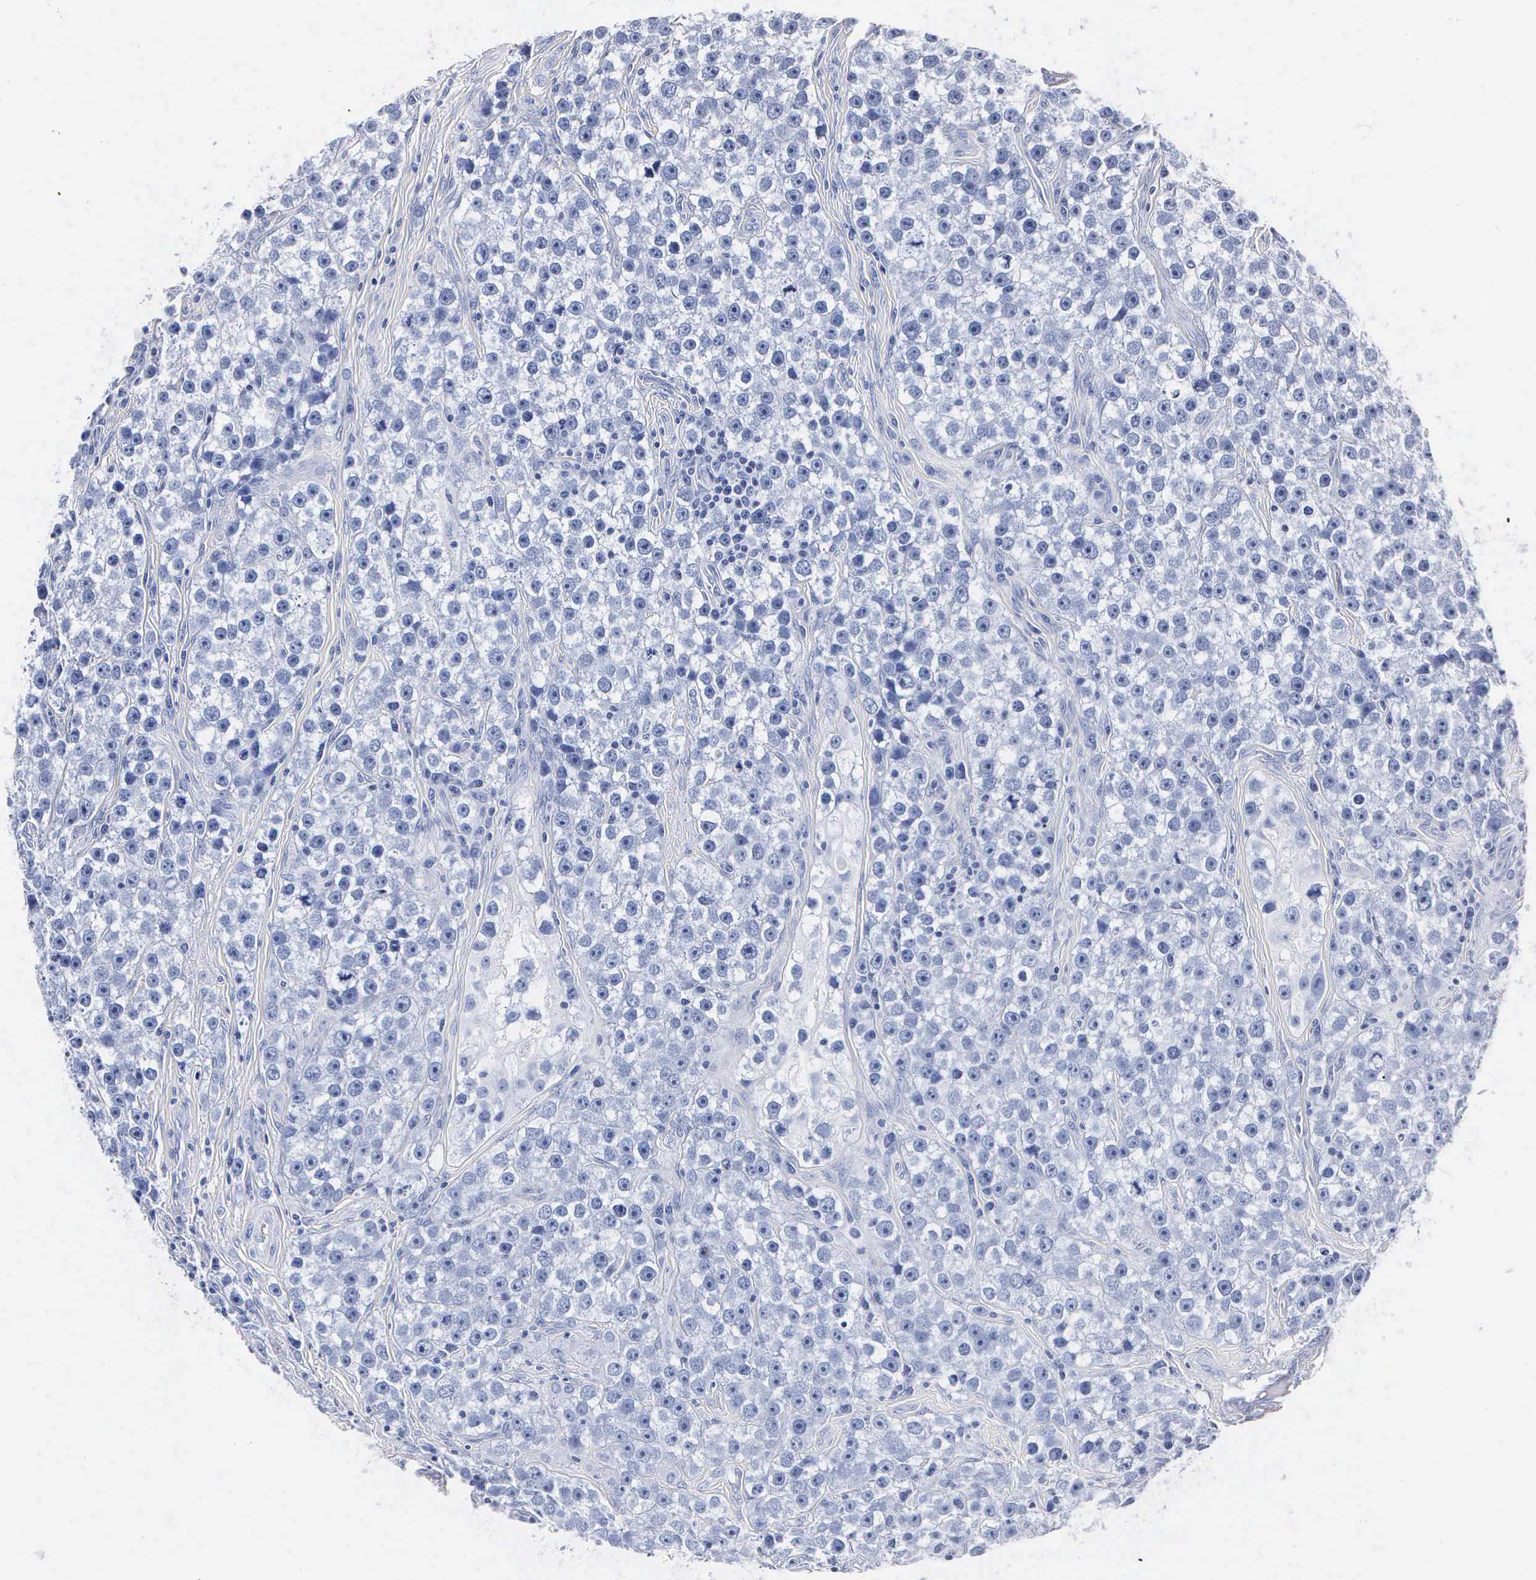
{"staining": {"intensity": "negative", "quantity": "none", "location": "none"}, "tissue": "testis cancer", "cell_type": "Tumor cells", "image_type": "cancer", "snomed": [{"axis": "morphology", "description": "Seminoma, NOS"}, {"axis": "topography", "description": "Testis"}], "caption": "The micrograph exhibits no significant positivity in tumor cells of testis seminoma.", "gene": "MB", "patient": {"sex": "male", "age": 32}}